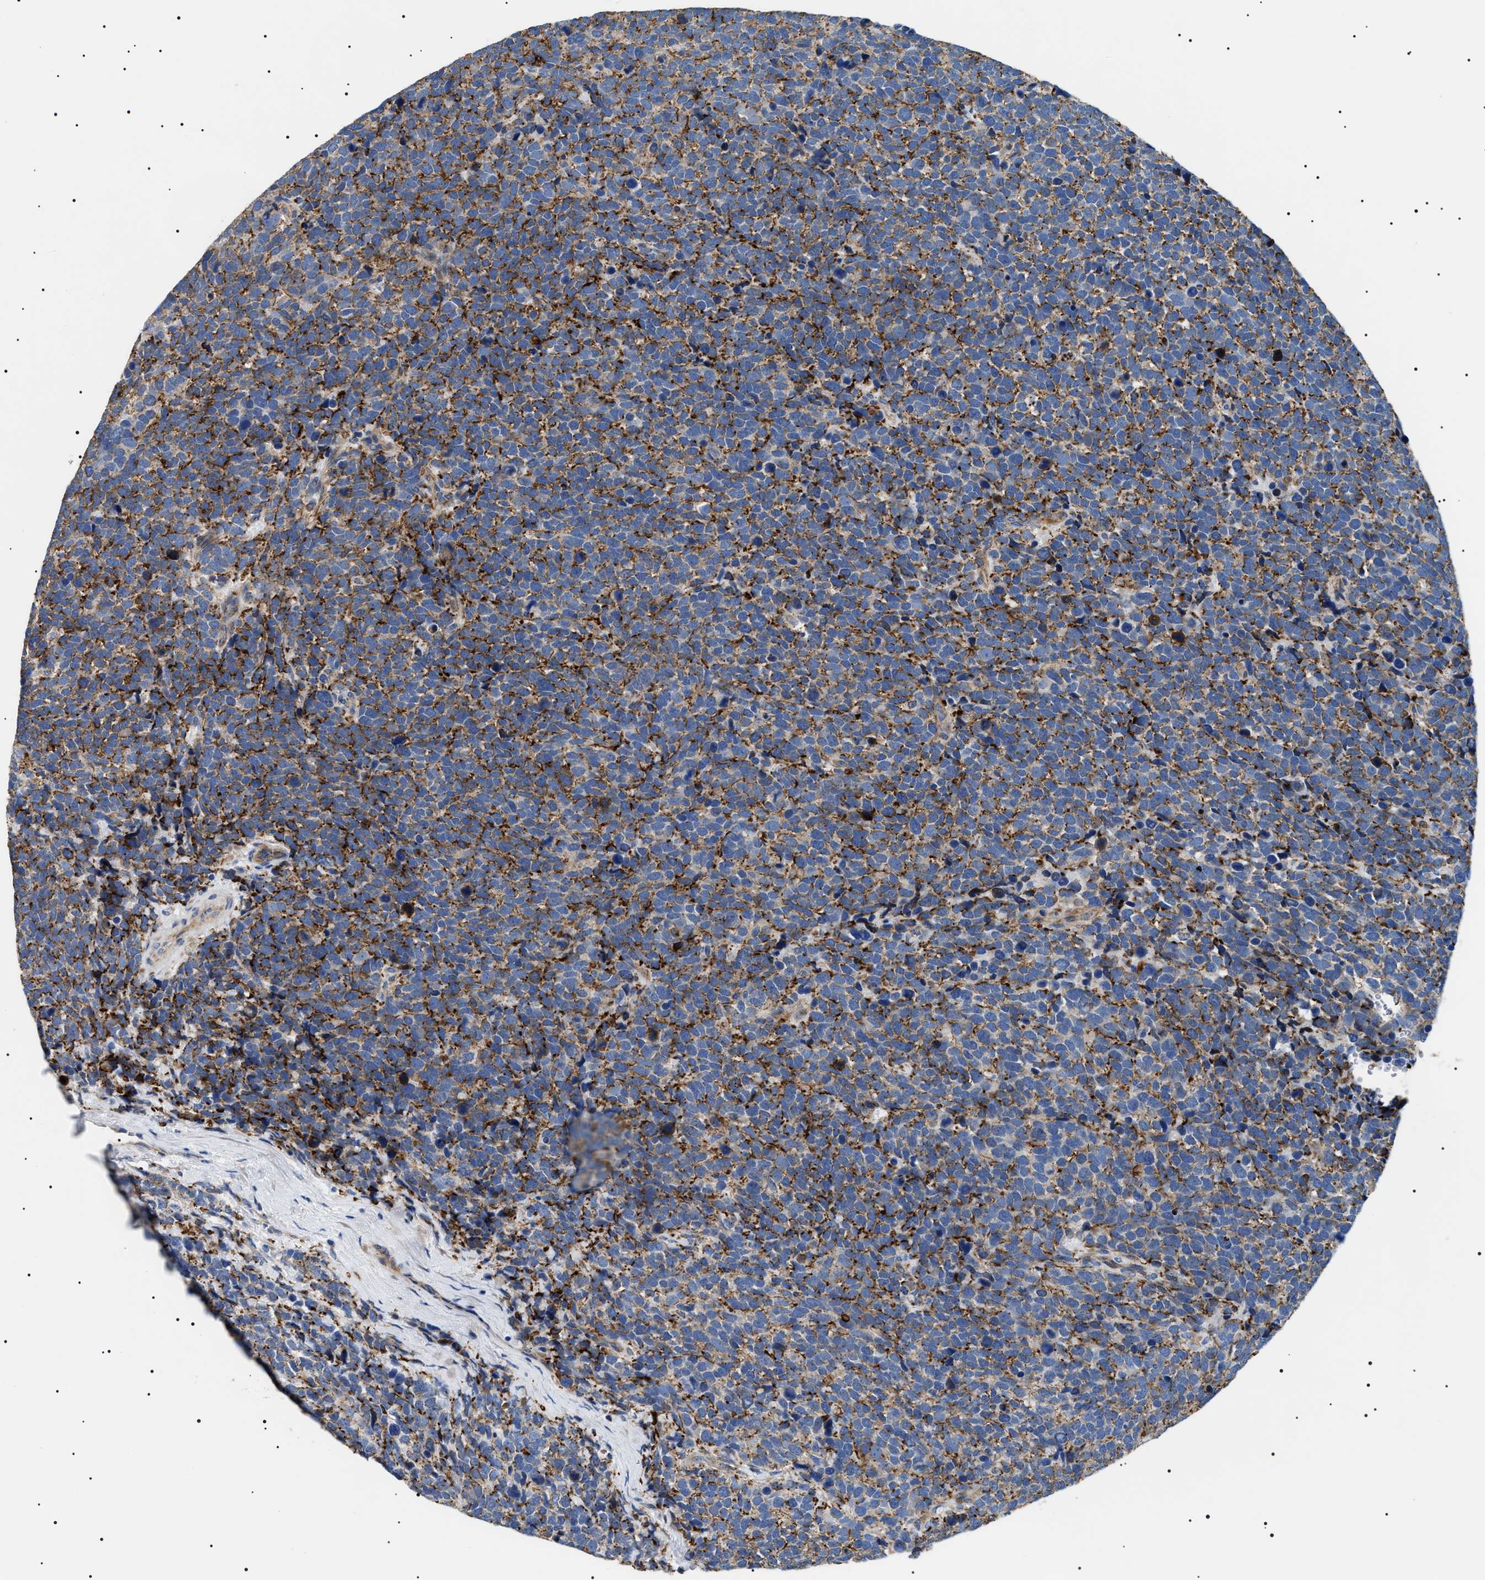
{"staining": {"intensity": "moderate", "quantity": ">75%", "location": "cytoplasmic/membranous"}, "tissue": "urothelial cancer", "cell_type": "Tumor cells", "image_type": "cancer", "snomed": [{"axis": "morphology", "description": "Urothelial carcinoma, High grade"}, {"axis": "topography", "description": "Urinary bladder"}], "caption": "High-power microscopy captured an immunohistochemistry (IHC) image of urothelial carcinoma (high-grade), revealing moderate cytoplasmic/membranous staining in about >75% of tumor cells.", "gene": "TMEM222", "patient": {"sex": "female", "age": 82}}